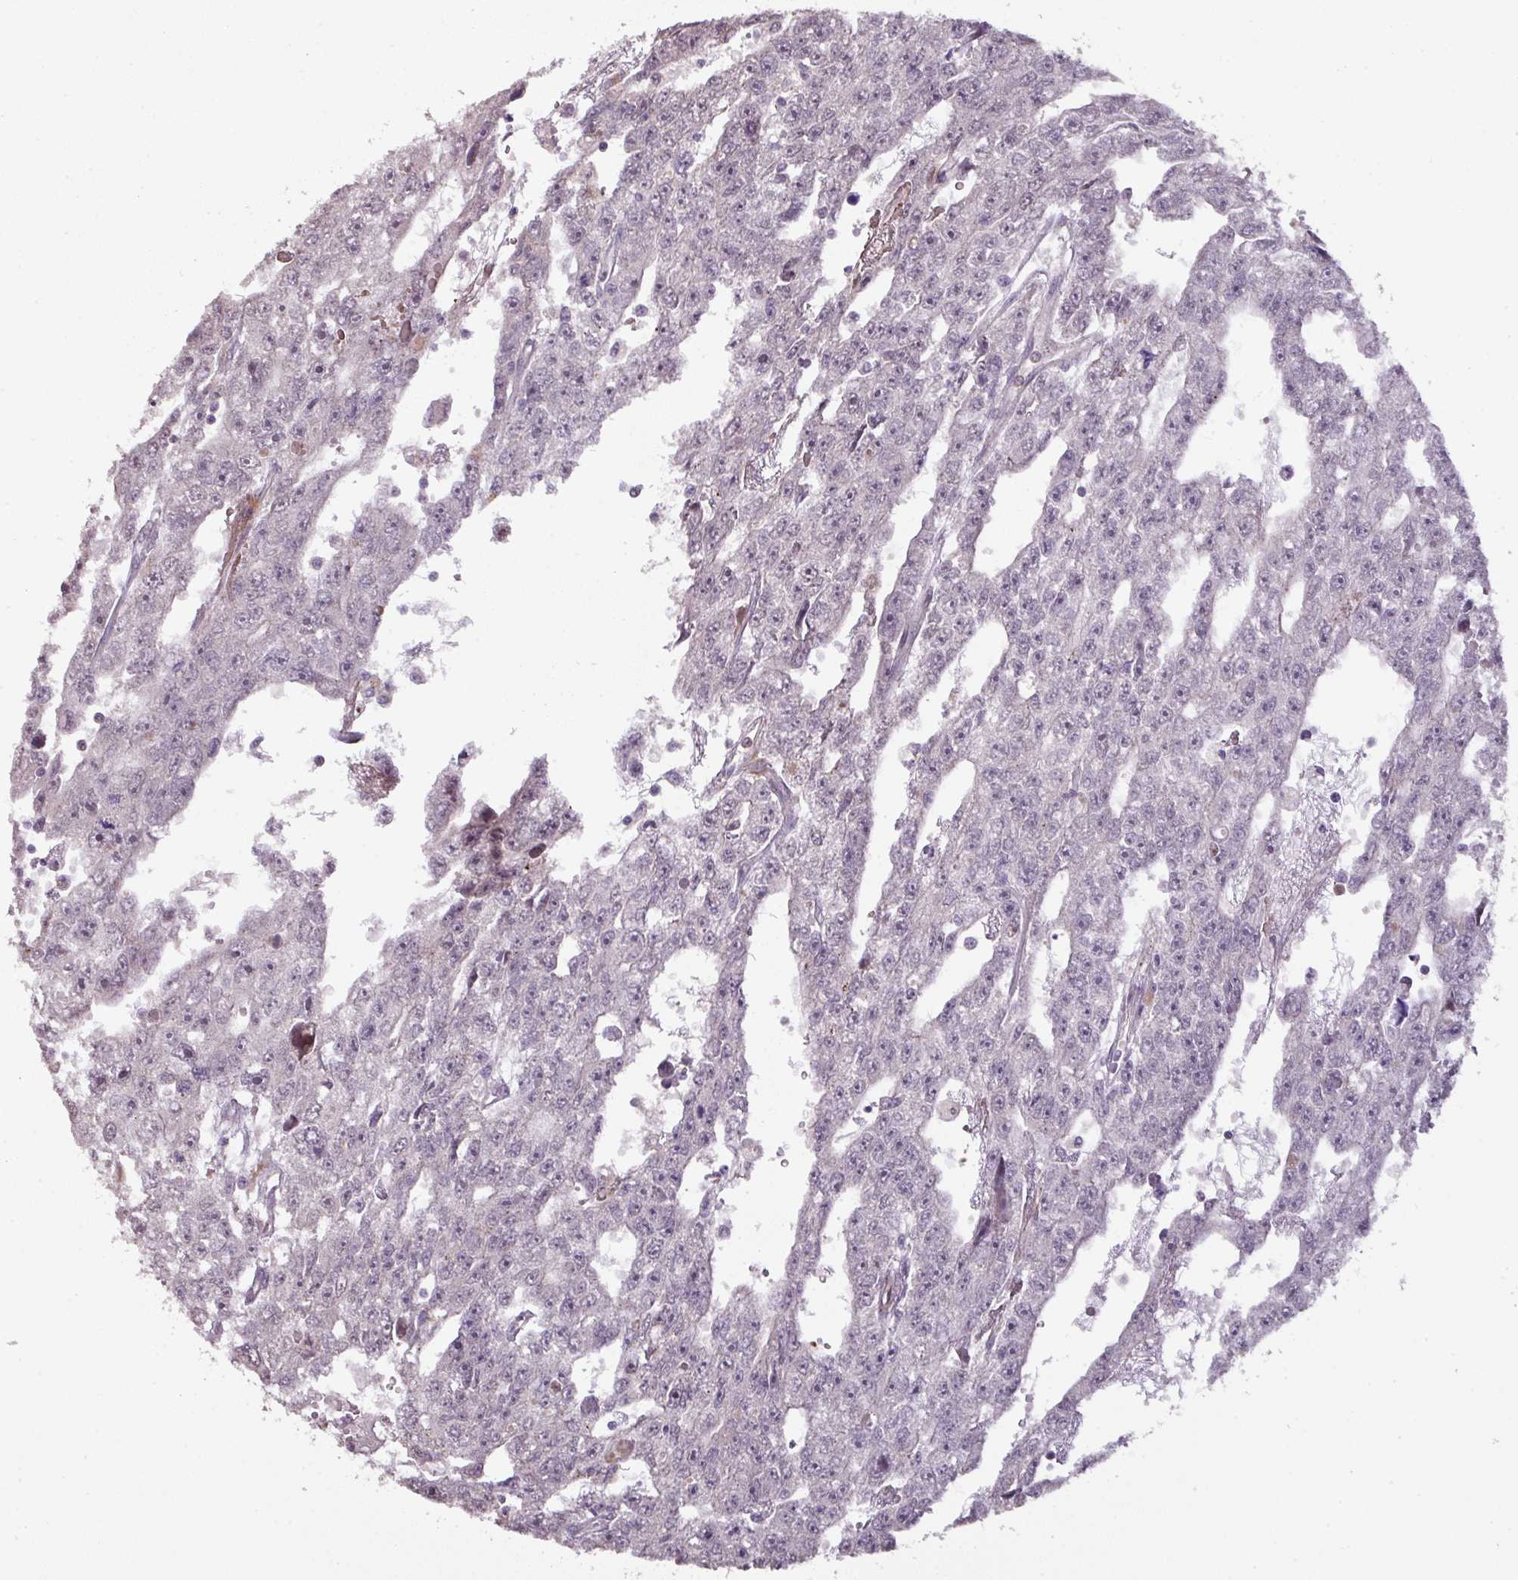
{"staining": {"intensity": "negative", "quantity": "none", "location": "none"}, "tissue": "testis cancer", "cell_type": "Tumor cells", "image_type": "cancer", "snomed": [{"axis": "morphology", "description": "Carcinoma, Embryonal, NOS"}, {"axis": "topography", "description": "Testis"}], "caption": "Protein analysis of testis cancer demonstrates no significant positivity in tumor cells.", "gene": "CXCR5", "patient": {"sex": "male", "age": 20}}